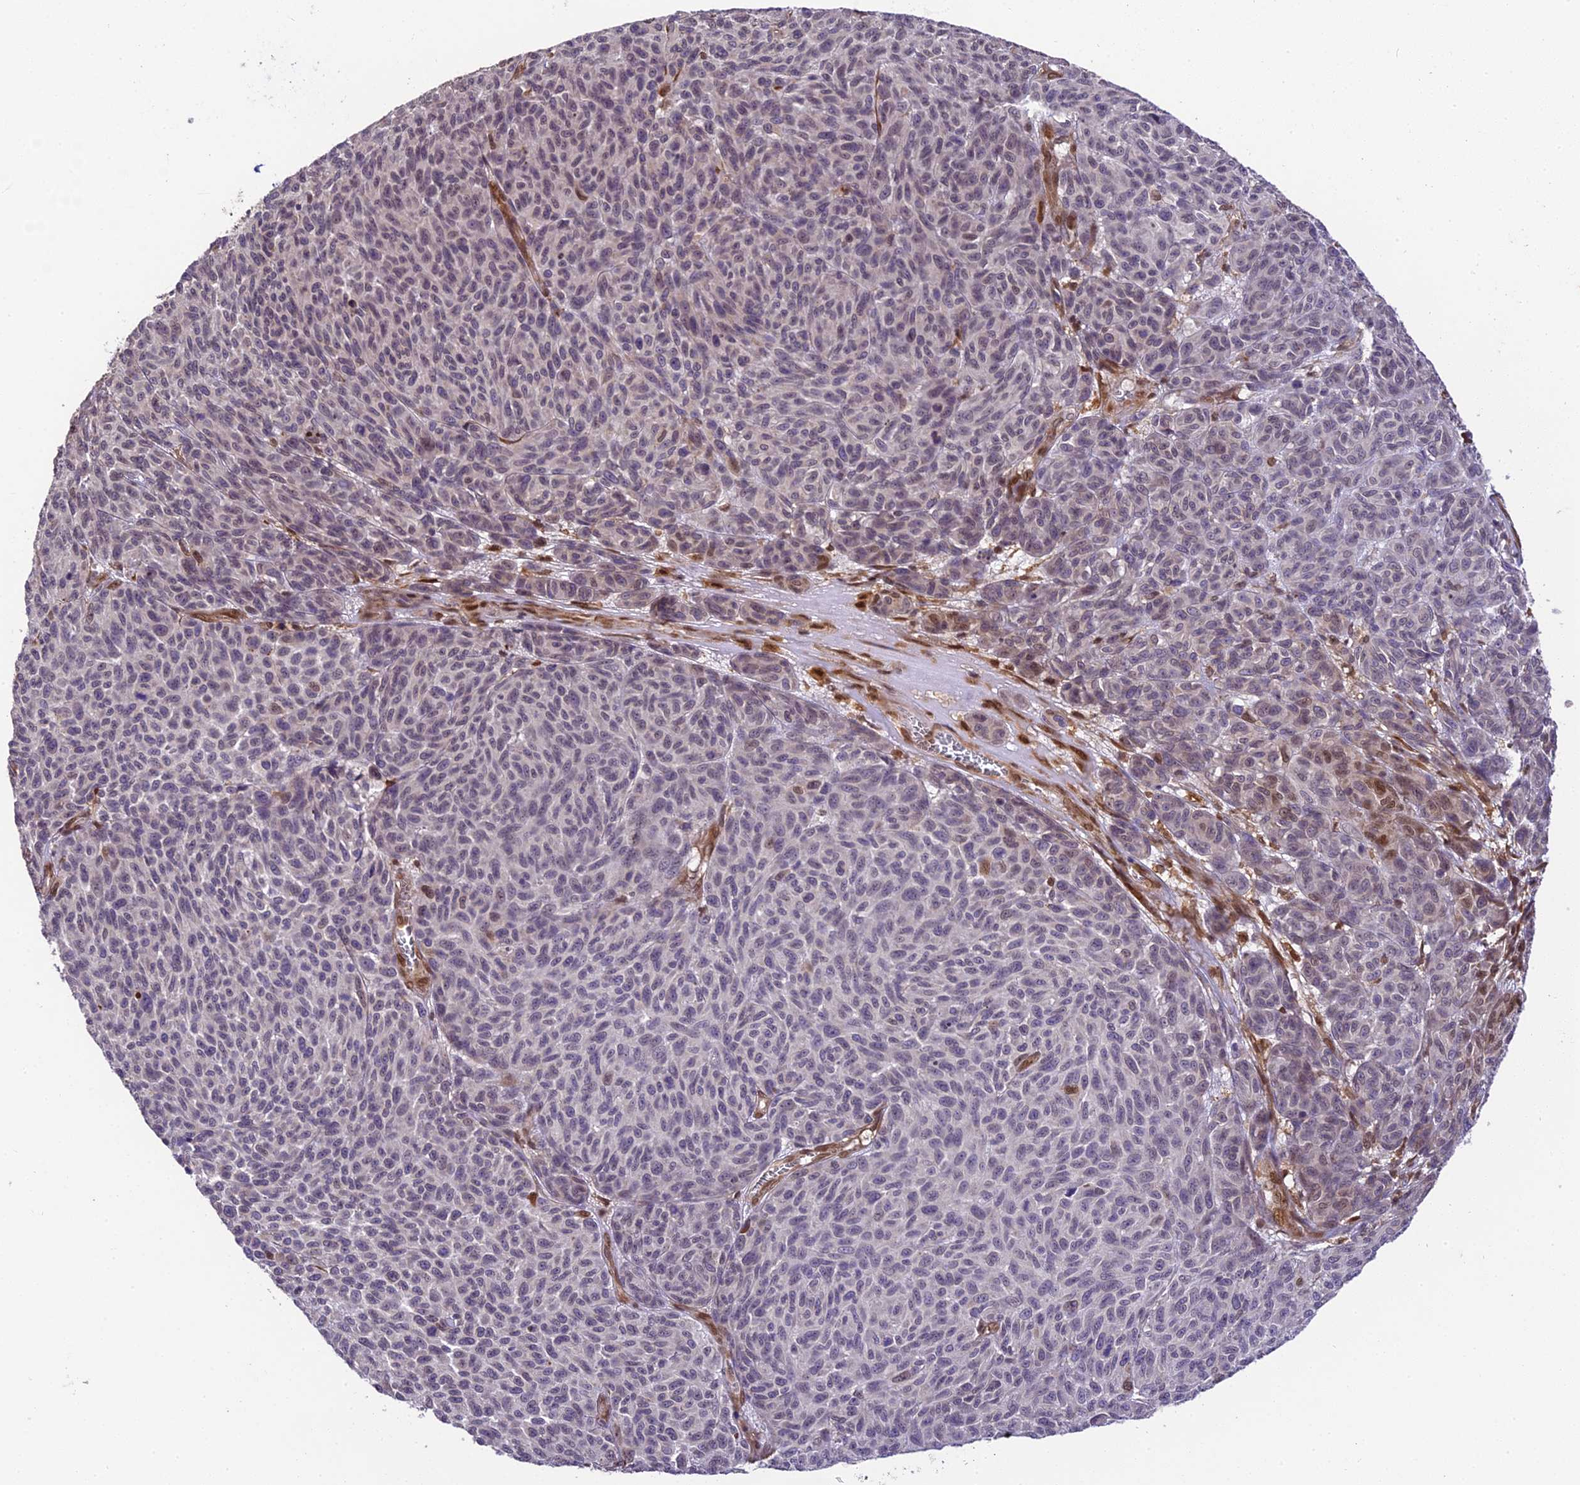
{"staining": {"intensity": "negative", "quantity": "none", "location": "none"}, "tissue": "melanoma", "cell_type": "Tumor cells", "image_type": "cancer", "snomed": [{"axis": "morphology", "description": "Malignant melanoma, NOS"}, {"axis": "topography", "description": "Skin"}], "caption": "A high-resolution histopathology image shows immunohistochemistry (IHC) staining of malignant melanoma, which exhibits no significant expression in tumor cells.", "gene": "TRIM22", "patient": {"sex": "male", "age": 49}}